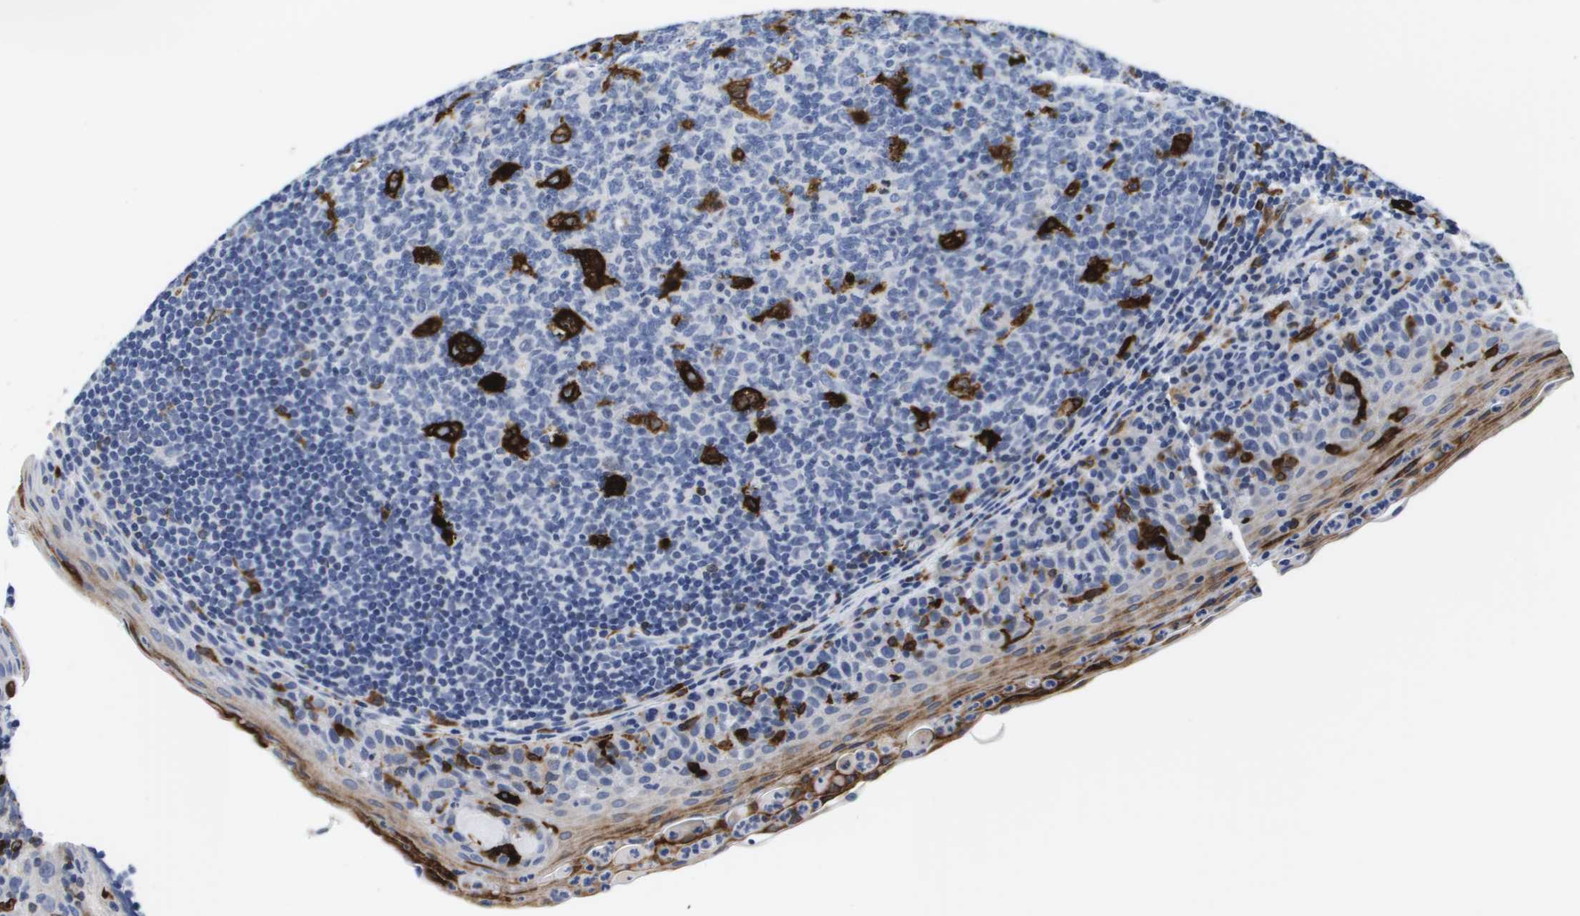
{"staining": {"intensity": "strong", "quantity": "<25%", "location": "cytoplasmic/membranous"}, "tissue": "tonsil", "cell_type": "Germinal center cells", "image_type": "normal", "snomed": [{"axis": "morphology", "description": "Normal tissue, NOS"}, {"axis": "topography", "description": "Tonsil"}], "caption": "This micrograph displays IHC staining of normal tonsil, with medium strong cytoplasmic/membranous staining in approximately <25% of germinal center cells.", "gene": "HMOX1", "patient": {"sex": "male", "age": 17}}